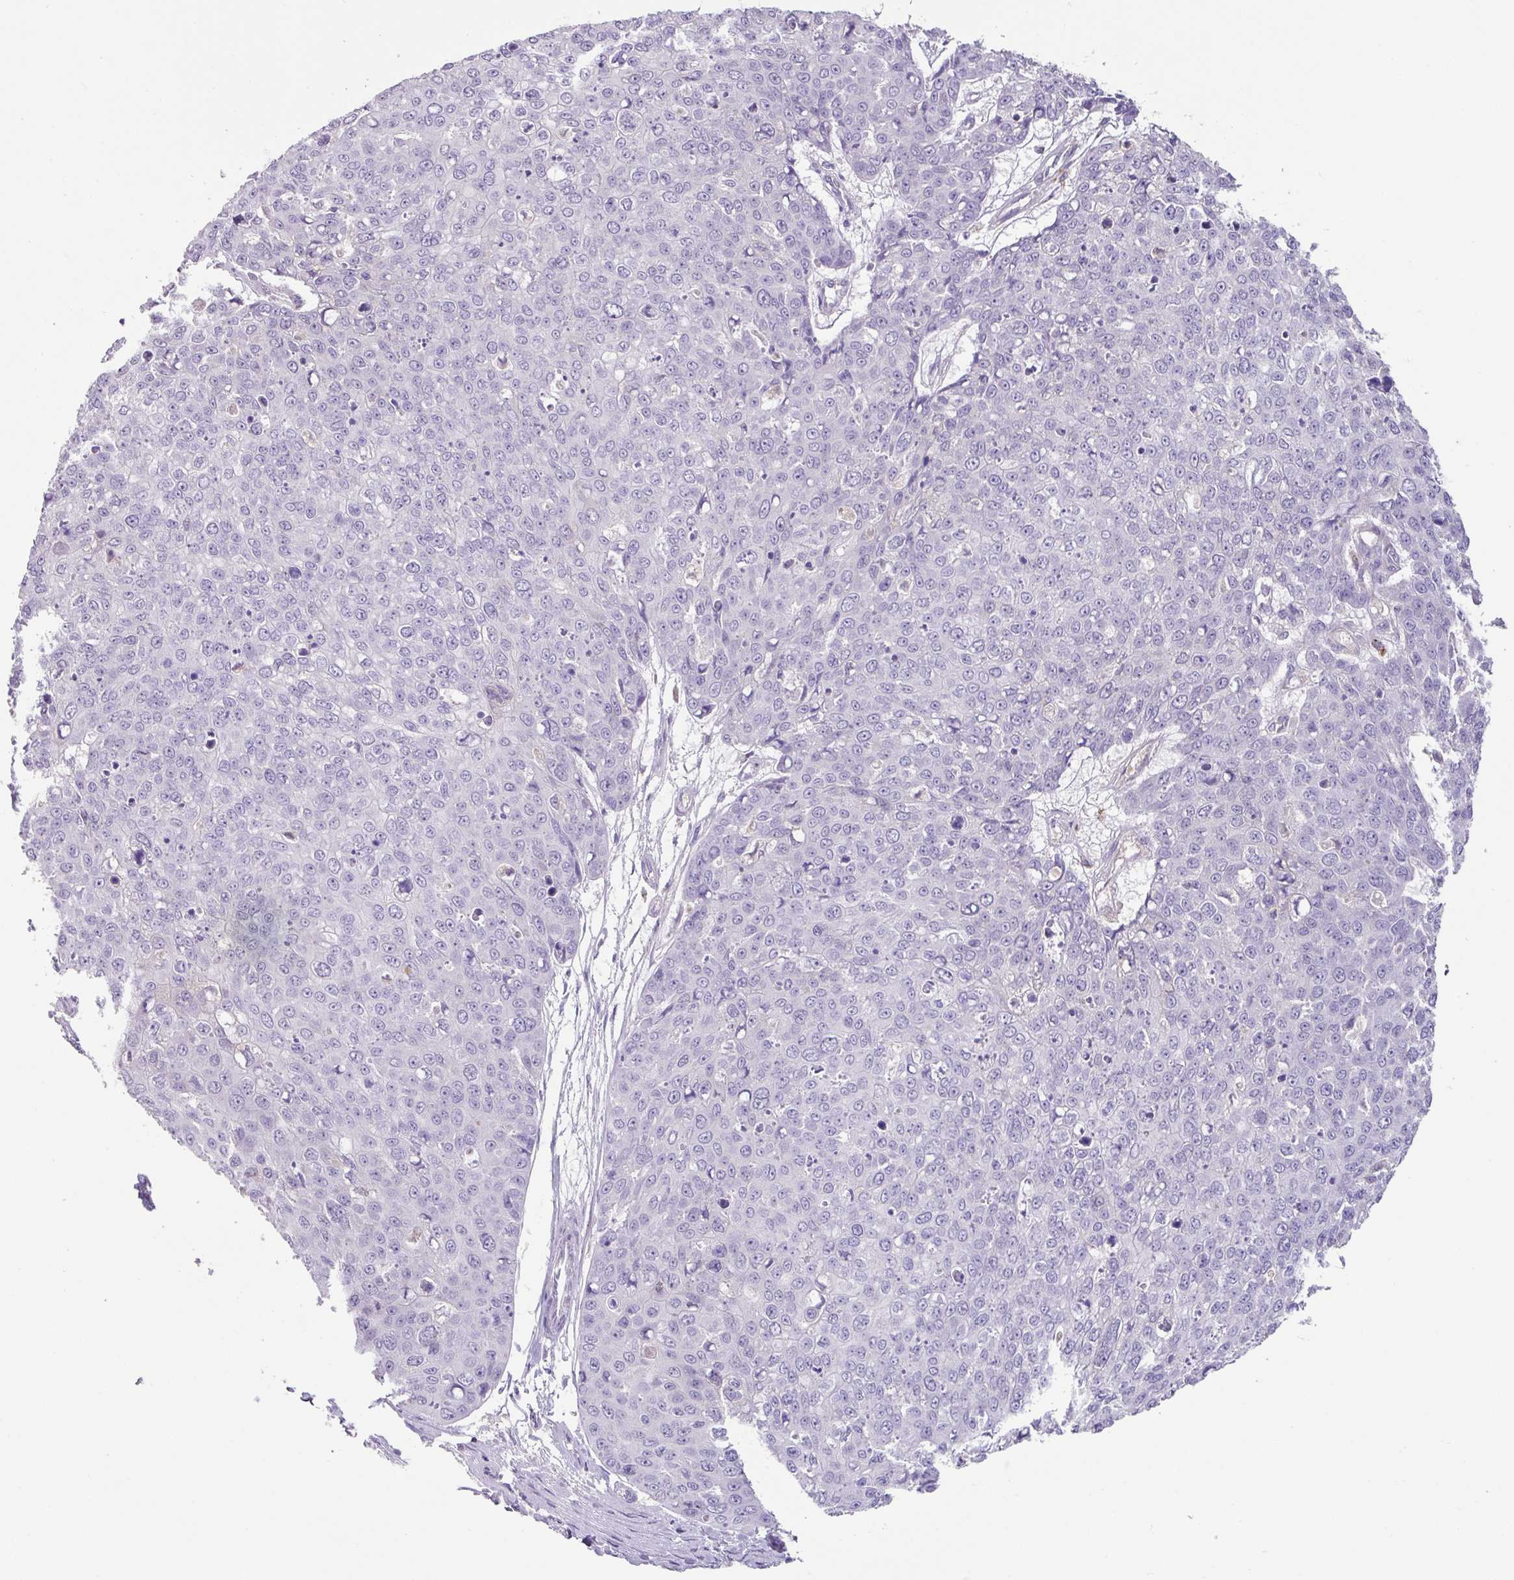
{"staining": {"intensity": "negative", "quantity": "none", "location": "none"}, "tissue": "skin cancer", "cell_type": "Tumor cells", "image_type": "cancer", "snomed": [{"axis": "morphology", "description": "Squamous cell carcinoma, NOS"}, {"axis": "topography", "description": "Skin"}], "caption": "There is no significant positivity in tumor cells of skin cancer.", "gene": "PLEKHH3", "patient": {"sex": "male", "age": 71}}